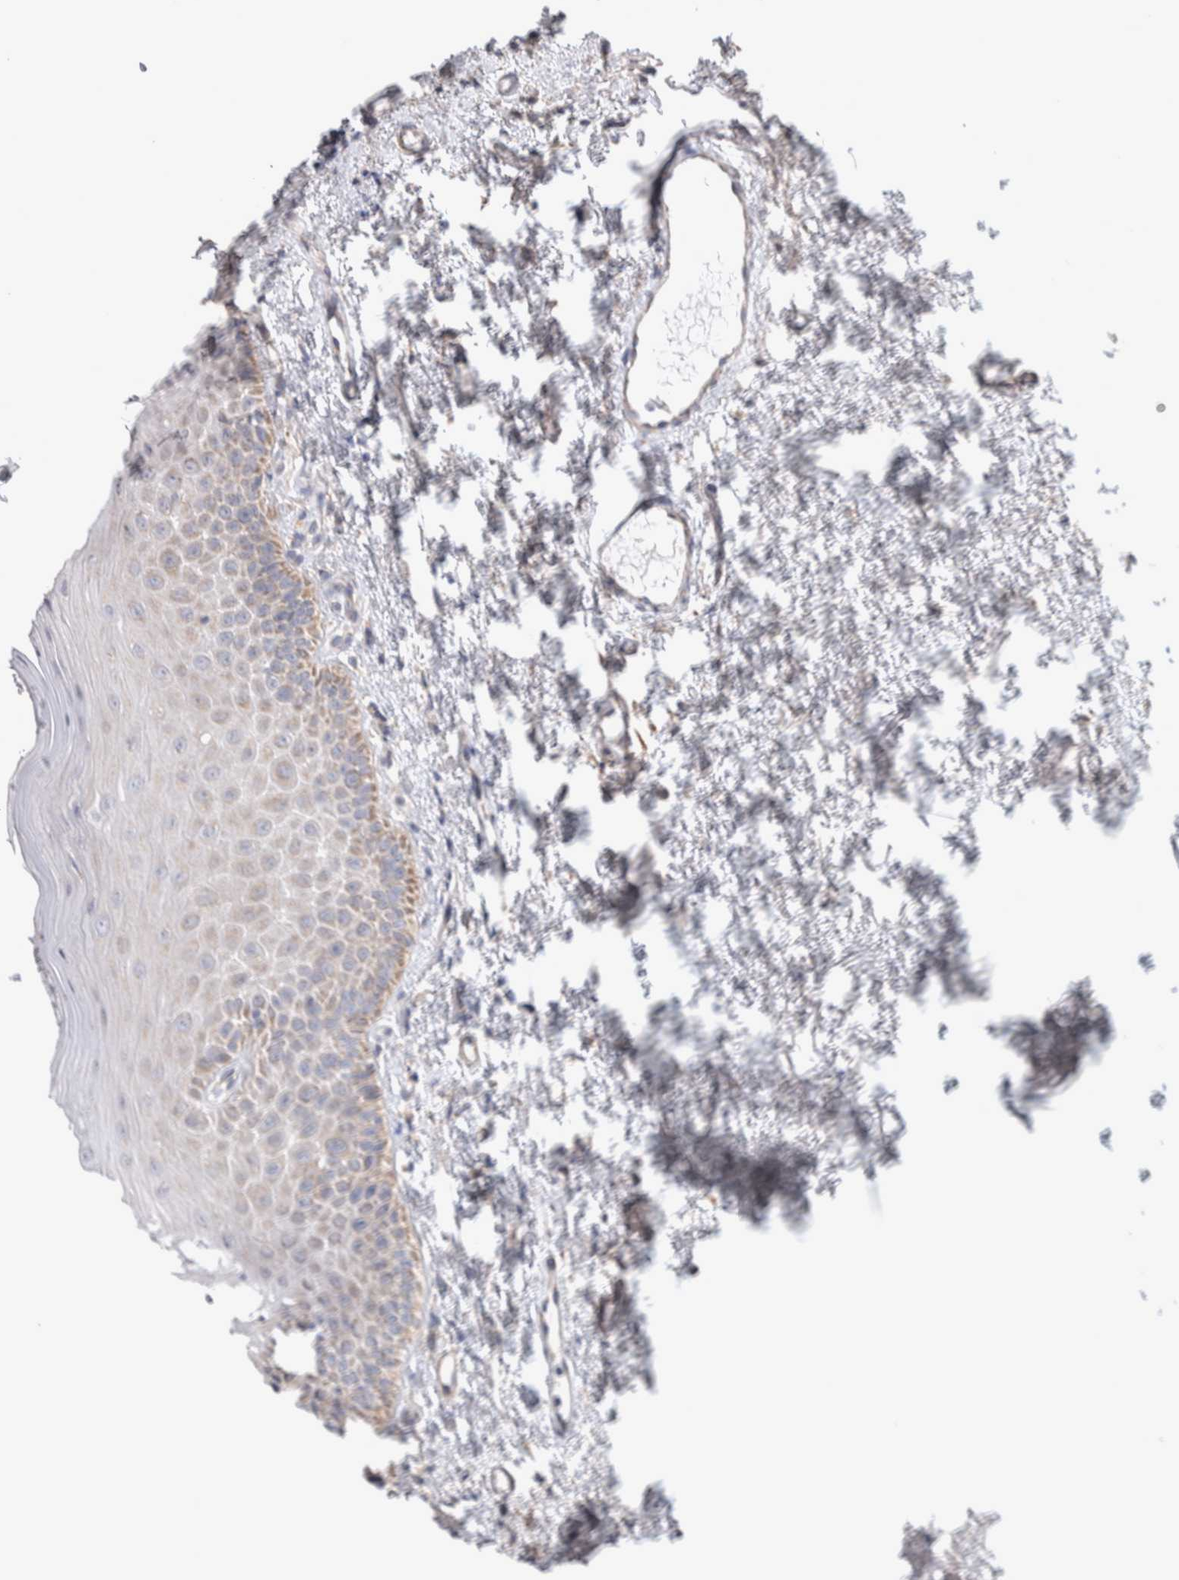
{"staining": {"intensity": "weak", "quantity": "<25%", "location": "cytoplasmic/membranous"}, "tissue": "oral mucosa", "cell_type": "Squamous epithelial cells", "image_type": "normal", "snomed": [{"axis": "morphology", "description": "Normal tissue, NOS"}, {"axis": "topography", "description": "Oral tissue"}], "caption": "The immunohistochemistry (IHC) image has no significant positivity in squamous epithelial cells of oral mucosa. The staining was performed using DAB to visualize the protein expression in brown, while the nuclei were stained in blue with hematoxylin (Magnification: 20x).", "gene": "SCO1", "patient": {"sex": "male", "age": 66}}